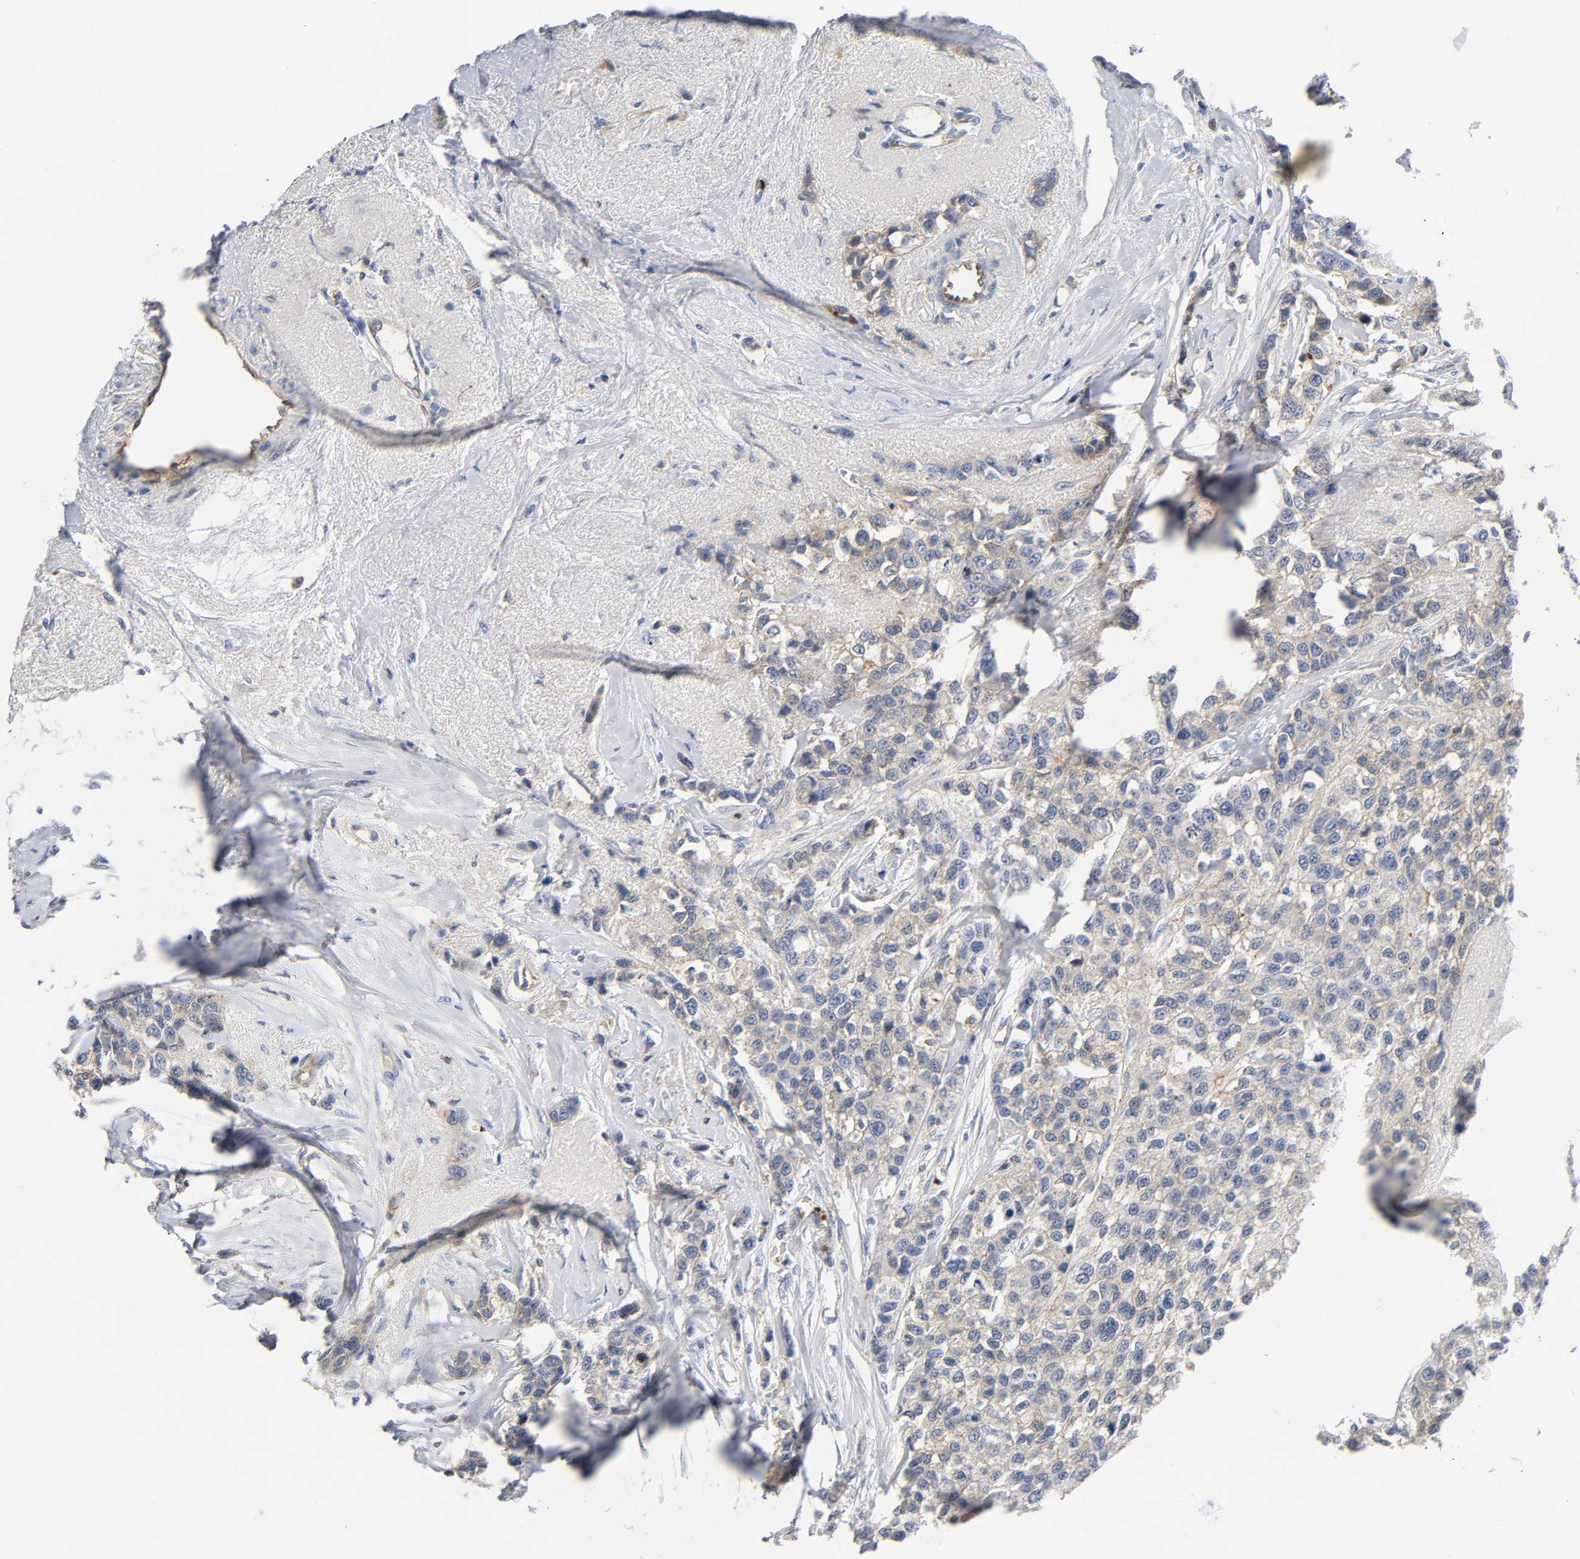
{"staining": {"intensity": "weak", "quantity": "25%-75%", "location": "cytoplasmic/membranous"}, "tissue": "breast cancer", "cell_type": "Tumor cells", "image_type": "cancer", "snomed": [{"axis": "morphology", "description": "Duct carcinoma"}, {"axis": "topography", "description": "Breast"}], "caption": "DAB (3,3'-diaminobenzidine) immunohistochemical staining of human breast infiltrating ductal carcinoma demonstrates weak cytoplasmic/membranous protein staining in approximately 25%-75% of tumor cells.", "gene": "CD2AP", "patient": {"sex": "female", "age": 51}}